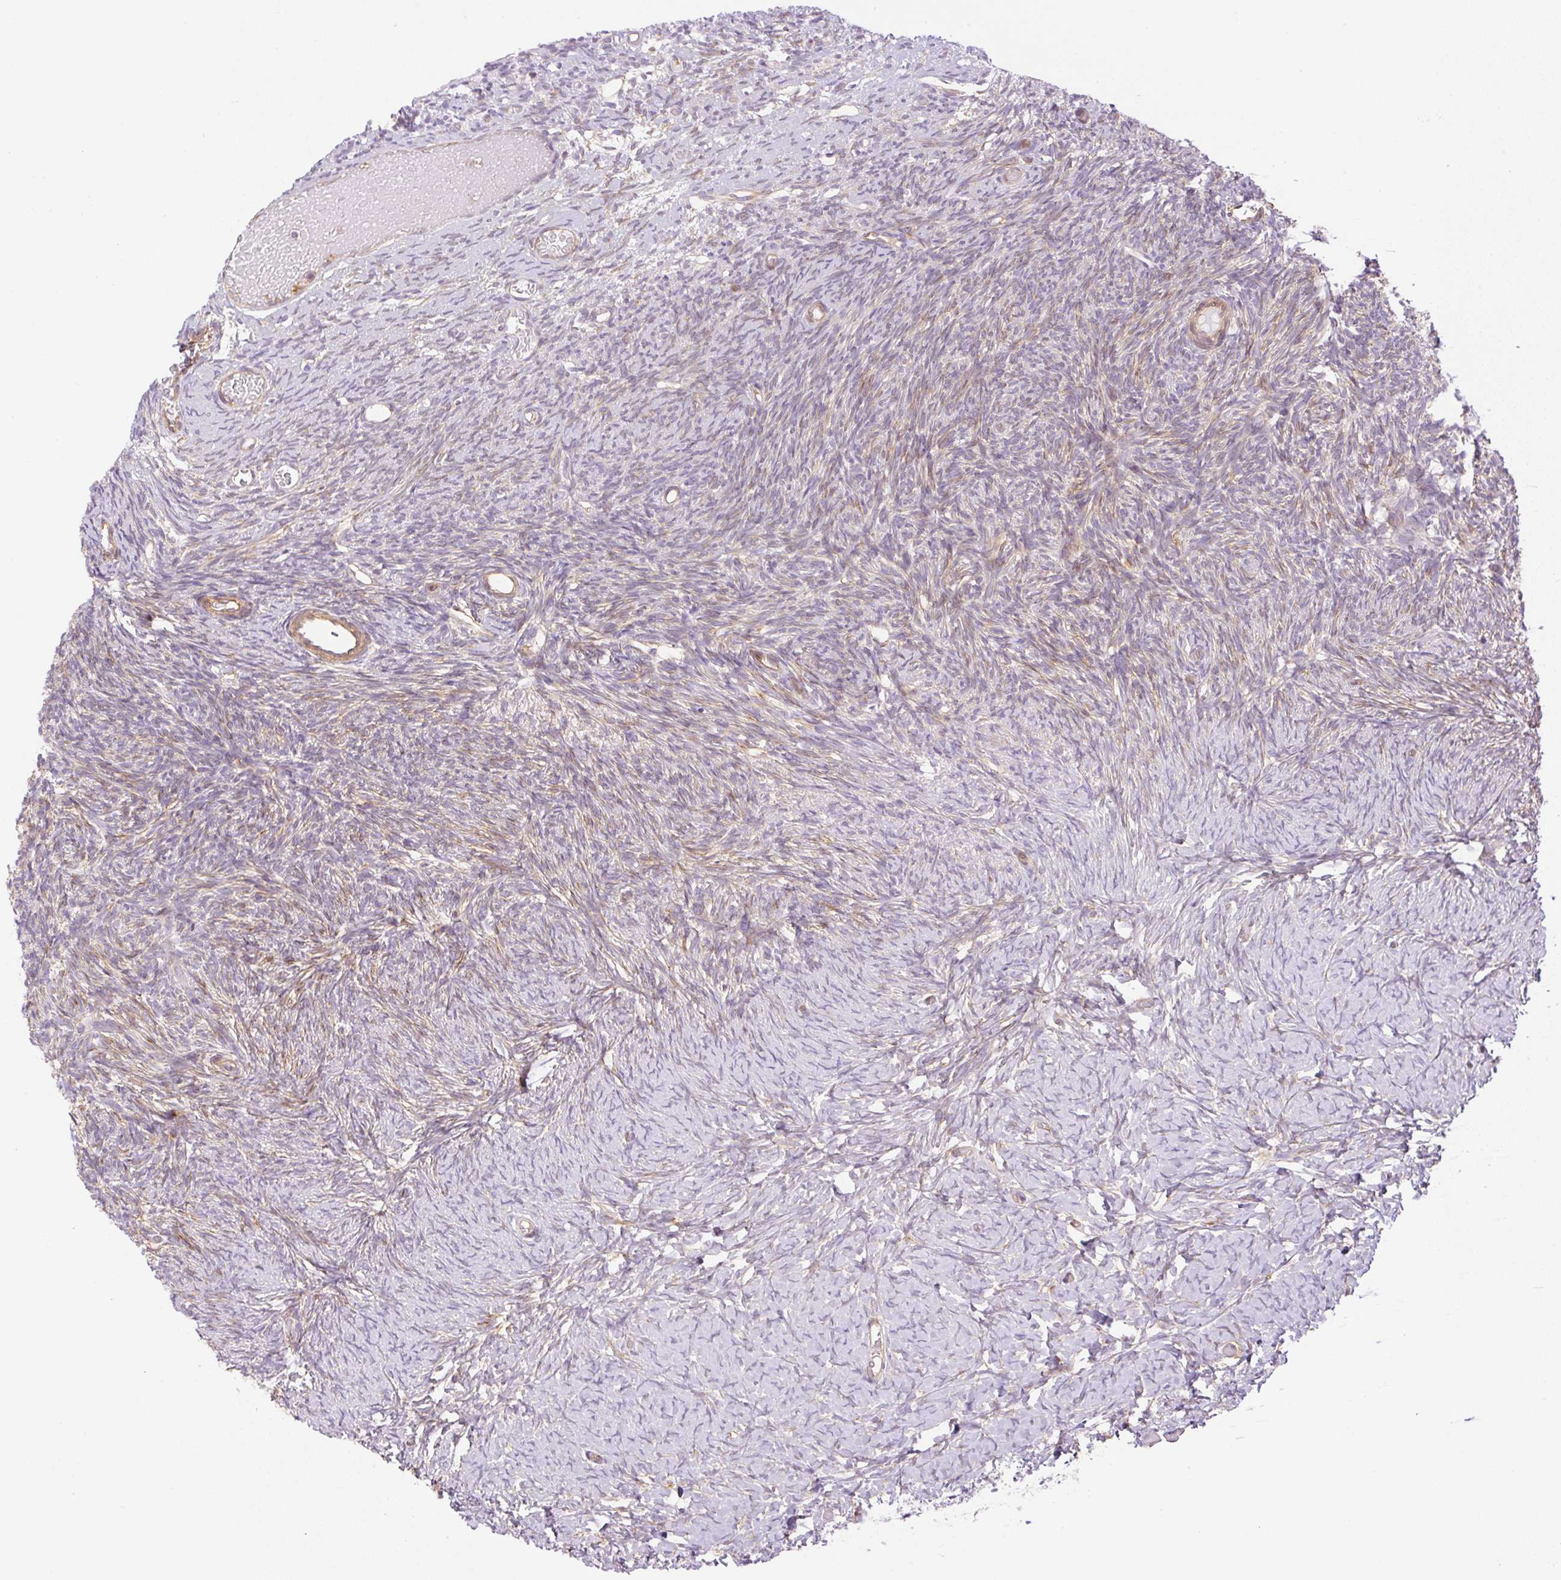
{"staining": {"intensity": "negative", "quantity": "none", "location": "none"}, "tissue": "ovary", "cell_type": "Follicle cells", "image_type": "normal", "snomed": [{"axis": "morphology", "description": "Normal tissue, NOS"}, {"axis": "topography", "description": "Ovary"}], "caption": "The image demonstrates no staining of follicle cells in benign ovary.", "gene": "EHD1", "patient": {"sex": "female", "age": 39}}